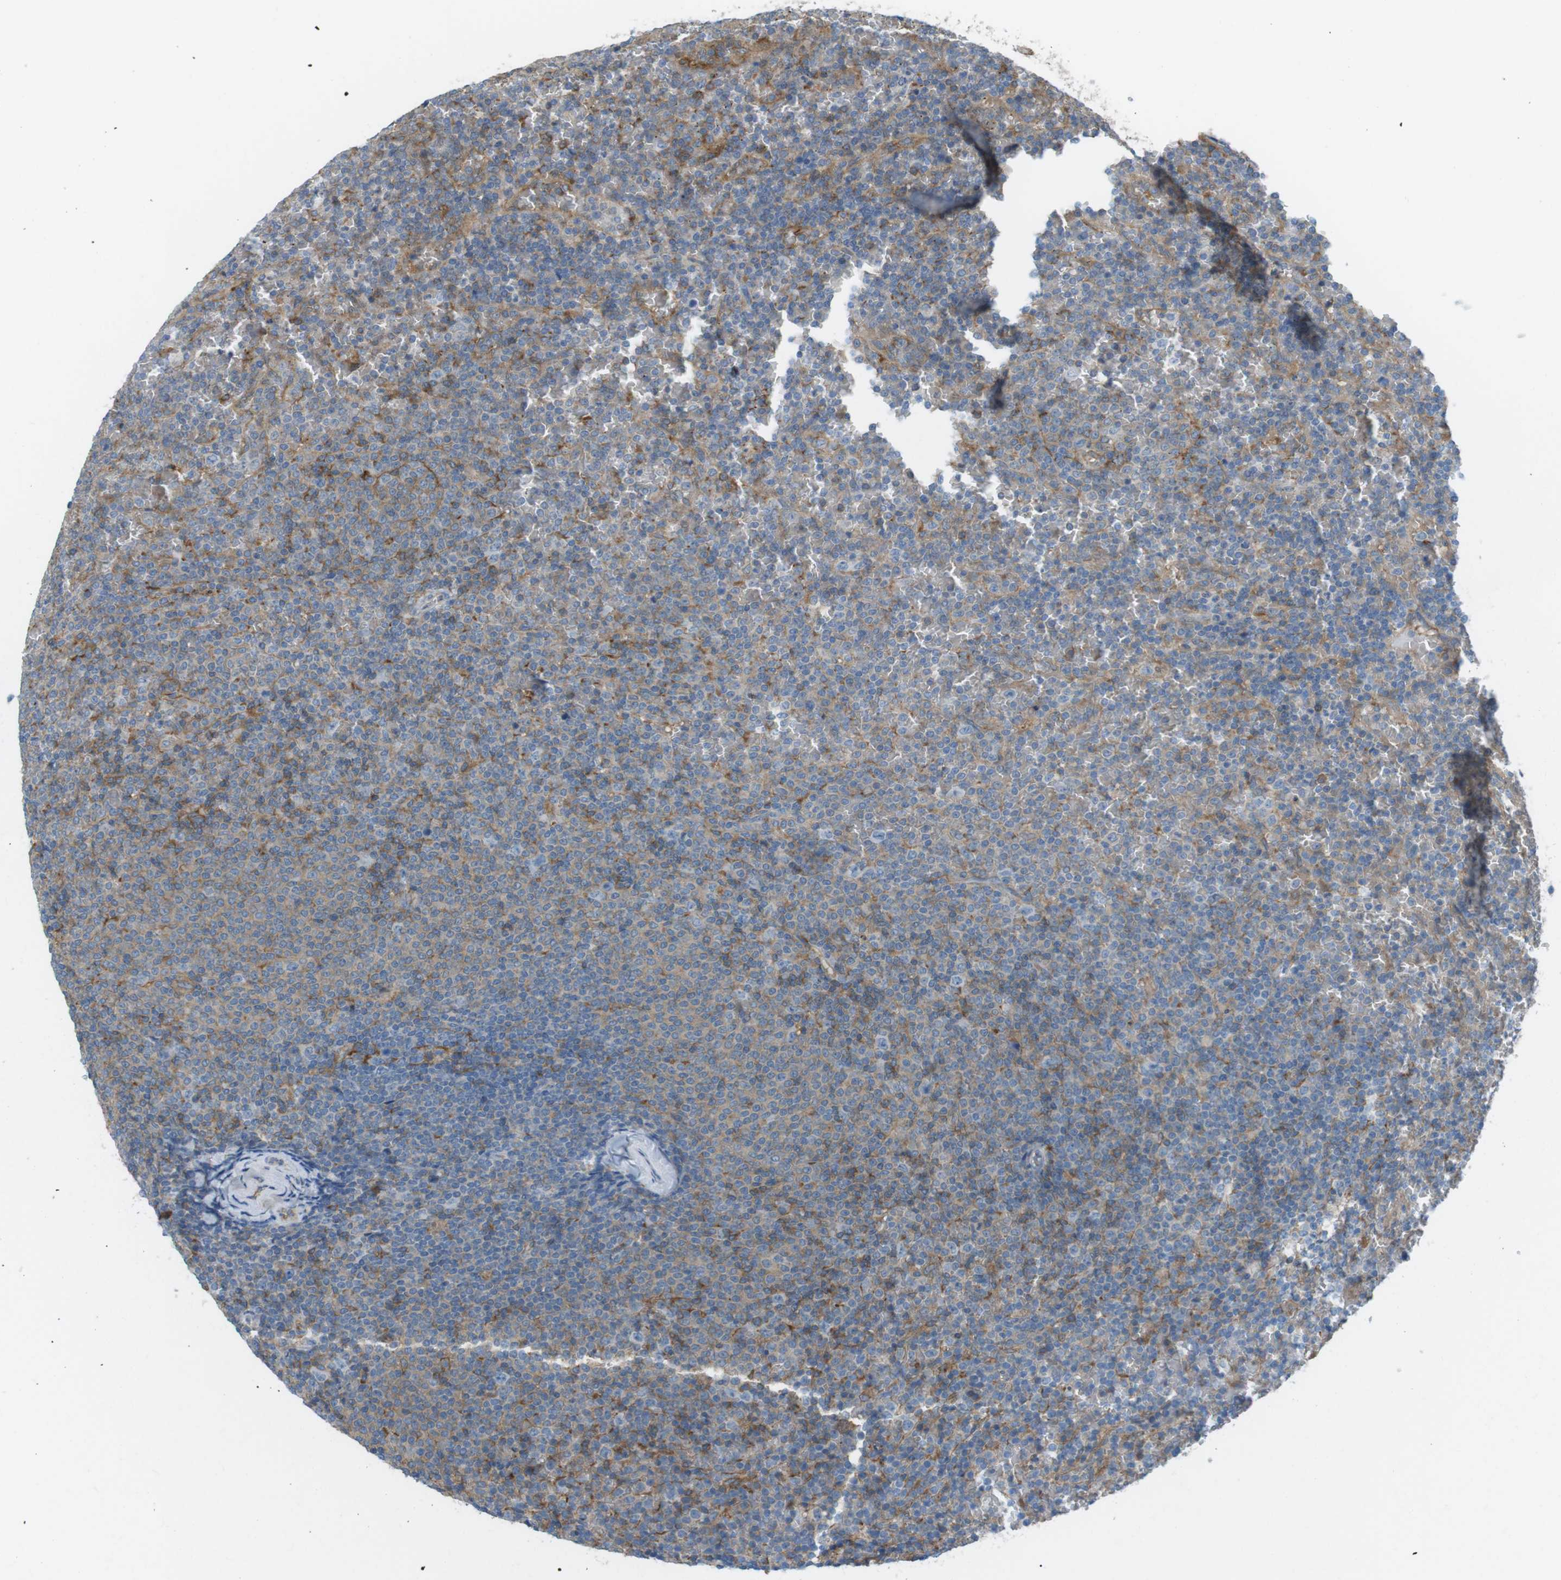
{"staining": {"intensity": "weak", "quantity": "25%-75%", "location": "cytoplasmic/membranous"}, "tissue": "lymphoma", "cell_type": "Tumor cells", "image_type": "cancer", "snomed": [{"axis": "morphology", "description": "Malignant lymphoma, non-Hodgkin's type, Low grade"}, {"axis": "topography", "description": "Spleen"}], "caption": "An image showing weak cytoplasmic/membranous expression in about 25%-75% of tumor cells in malignant lymphoma, non-Hodgkin's type (low-grade), as visualized by brown immunohistochemical staining.", "gene": "PEPD", "patient": {"sex": "female", "age": 77}}